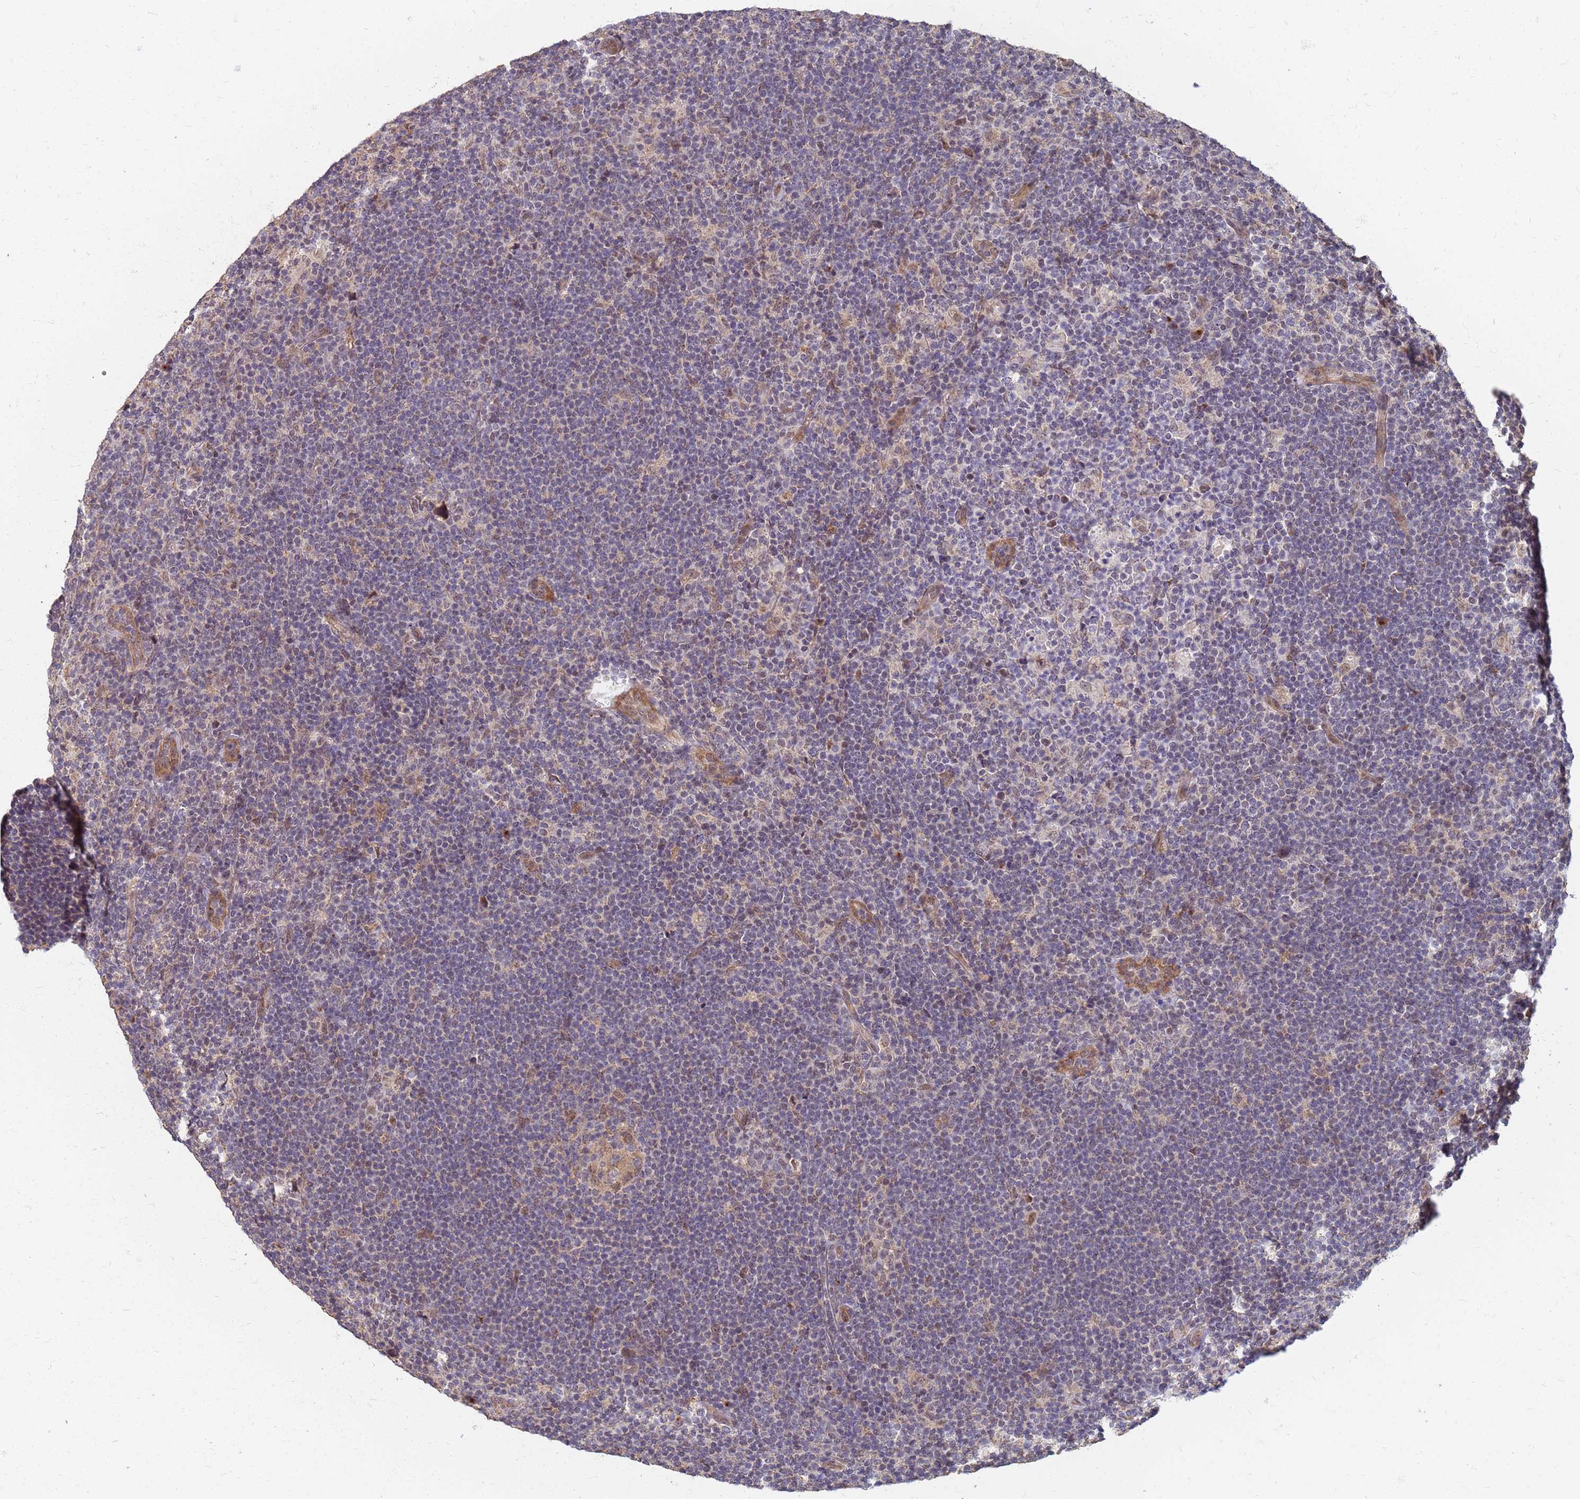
{"staining": {"intensity": "weak", "quantity": ">75%", "location": "nuclear"}, "tissue": "lymphoma", "cell_type": "Tumor cells", "image_type": "cancer", "snomed": [{"axis": "morphology", "description": "Hodgkin's disease, NOS"}, {"axis": "topography", "description": "Lymph node"}], "caption": "IHC photomicrograph of human Hodgkin's disease stained for a protein (brown), which reveals low levels of weak nuclear positivity in about >75% of tumor cells.", "gene": "ITGB4", "patient": {"sex": "female", "age": 57}}